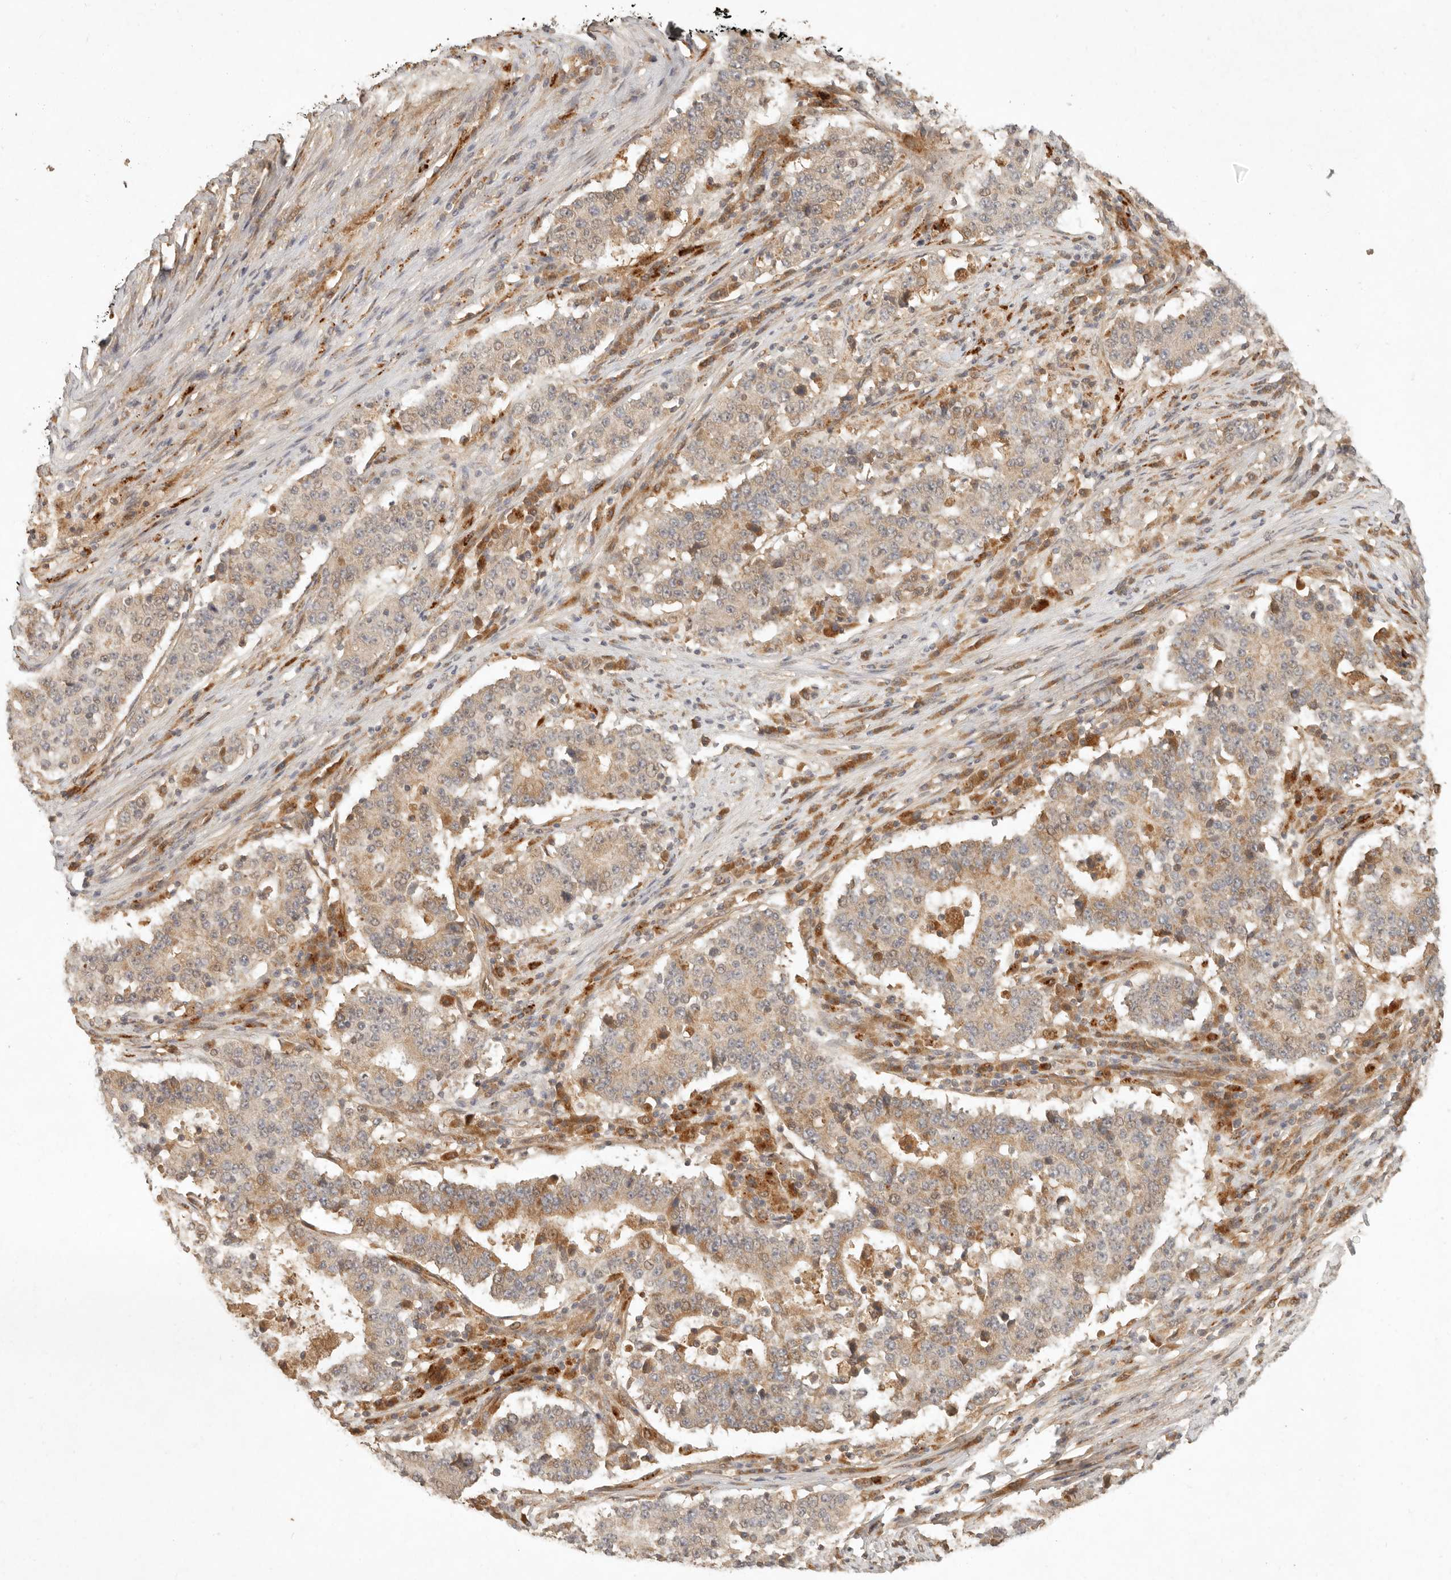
{"staining": {"intensity": "moderate", "quantity": "25%-75%", "location": "cytoplasmic/membranous"}, "tissue": "stomach cancer", "cell_type": "Tumor cells", "image_type": "cancer", "snomed": [{"axis": "morphology", "description": "Adenocarcinoma, NOS"}, {"axis": "topography", "description": "Stomach"}], "caption": "Immunohistochemistry (IHC) photomicrograph of neoplastic tissue: stomach cancer stained using IHC exhibits medium levels of moderate protein expression localized specifically in the cytoplasmic/membranous of tumor cells, appearing as a cytoplasmic/membranous brown color.", "gene": "ANKRD61", "patient": {"sex": "male", "age": 59}}